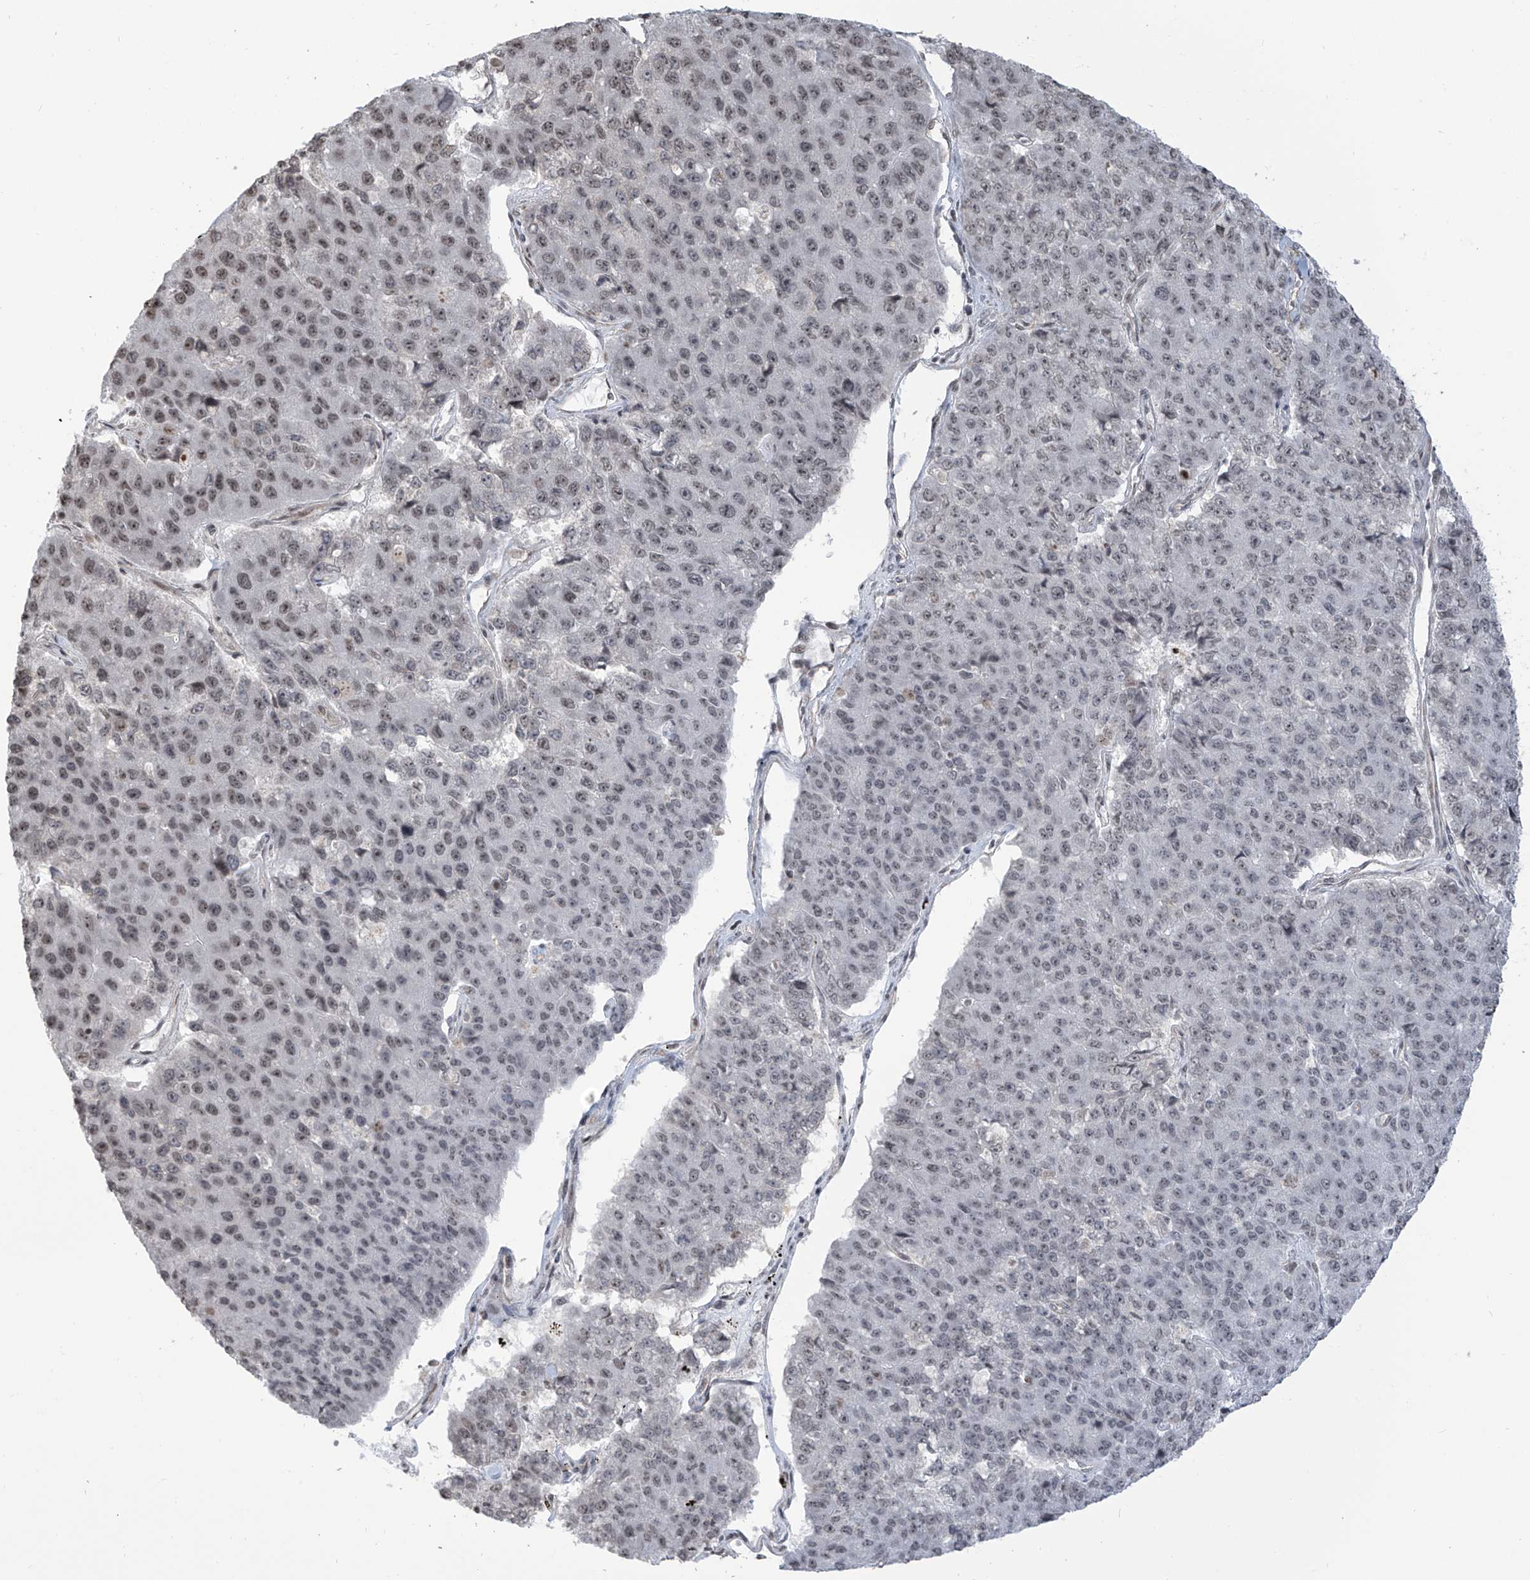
{"staining": {"intensity": "weak", "quantity": "<25%", "location": "nuclear"}, "tissue": "pancreatic cancer", "cell_type": "Tumor cells", "image_type": "cancer", "snomed": [{"axis": "morphology", "description": "Adenocarcinoma, NOS"}, {"axis": "topography", "description": "Pancreas"}], "caption": "Pancreatic cancer (adenocarcinoma) was stained to show a protein in brown. There is no significant positivity in tumor cells. (DAB (3,3'-diaminobenzidine) immunohistochemistry (IHC) with hematoxylin counter stain).", "gene": "METAP1D", "patient": {"sex": "male", "age": 50}}